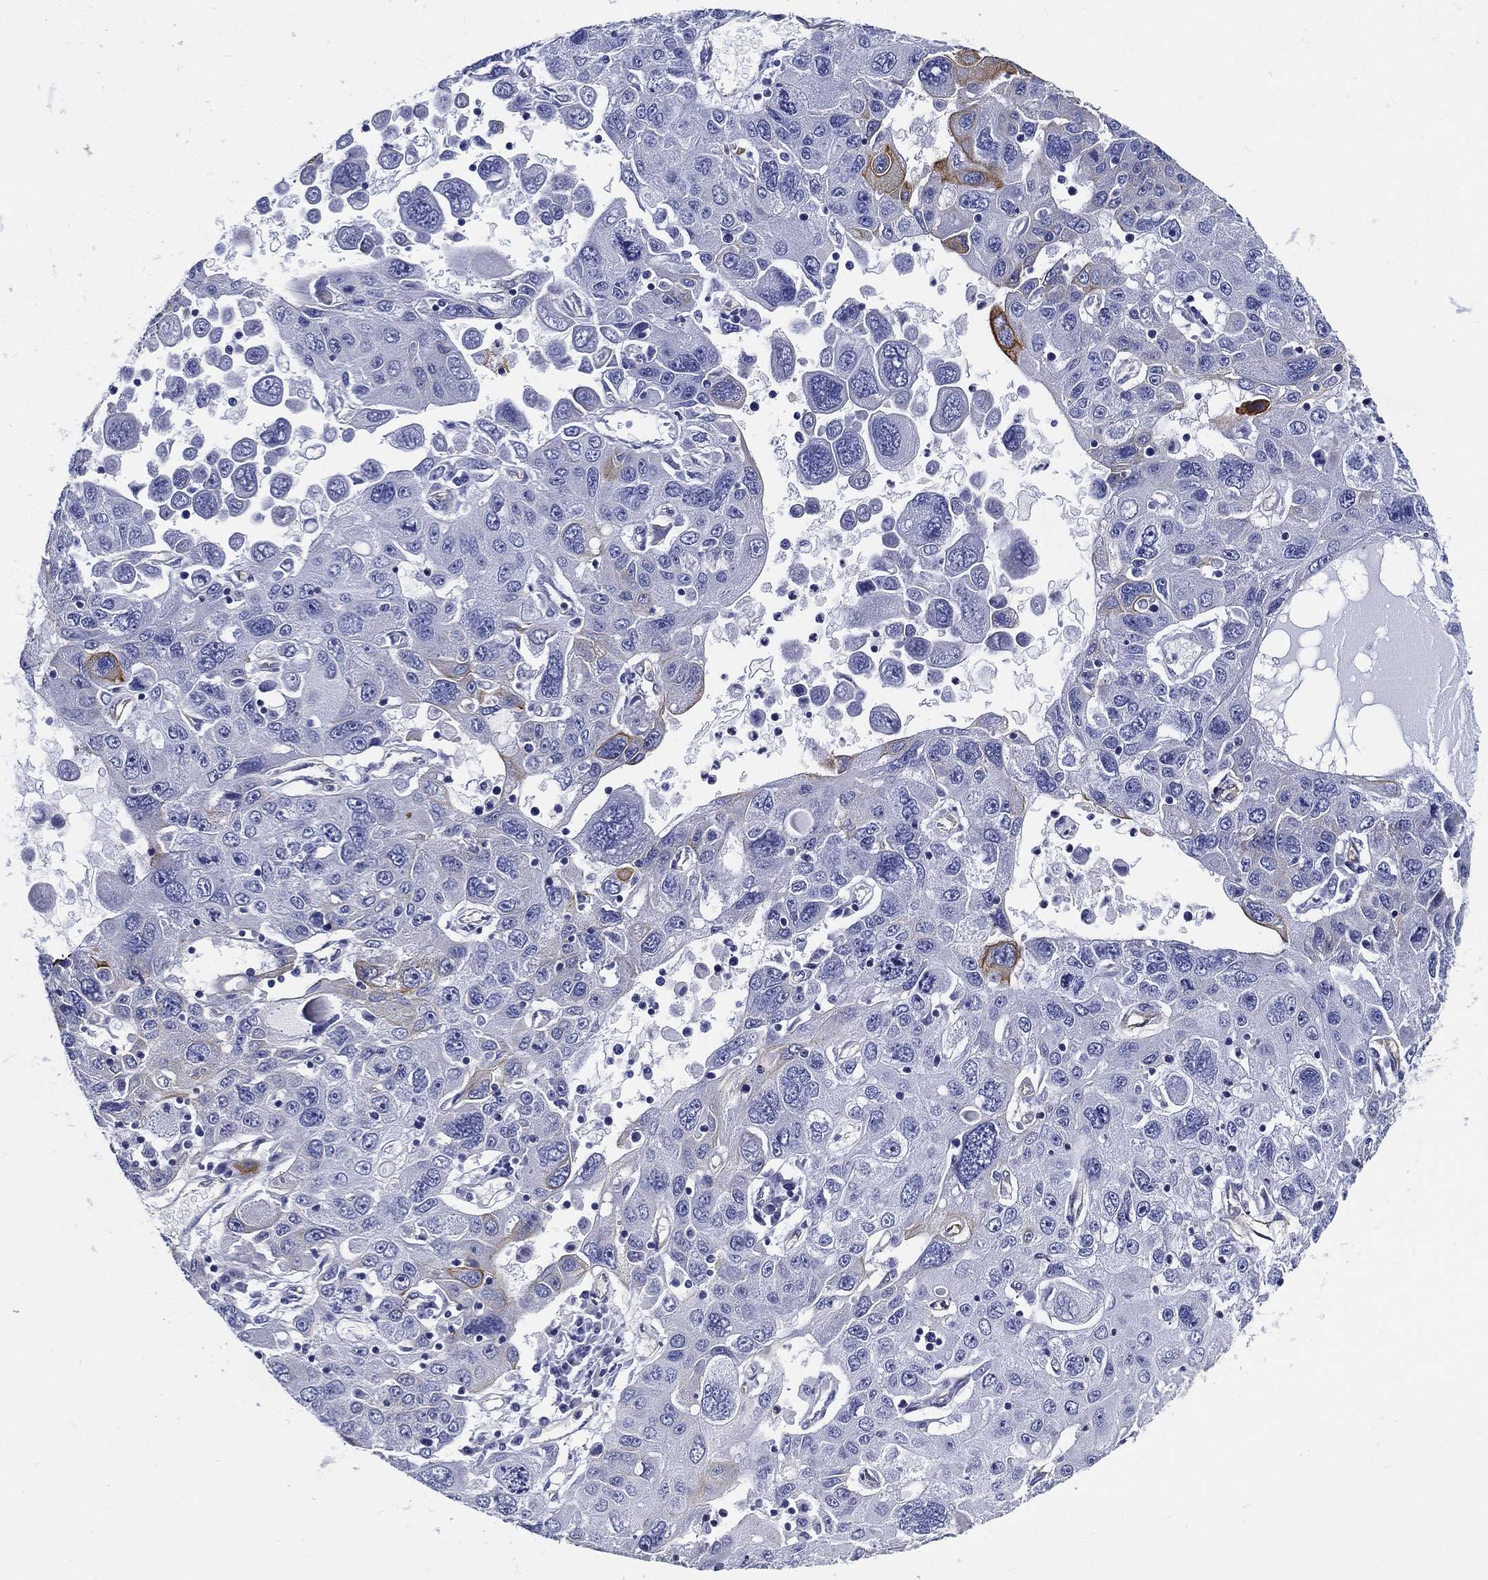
{"staining": {"intensity": "moderate", "quantity": "<25%", "location": "cytoplasmic/membranous"}, "tissue": "stomach cancer", "cell_type": "Tumor cells", "image_type": "cancer", "snomed": [{"axis": "morphology", "description": "Adenocarcinoma, NOS"}, {"axis": "topography", "description": "Stomach"}], "caption": "IHC (DAB (3,3'-diaminobenzidine)) staining of stomach cancer reveals moderate cytoplasmic/membranous protein expression in about <25% of tumor cells. (DAB (3,3'-diaminobenzidine) IHC with brightfield microscopy, high magnification).", "gene": "NEDD9", "patient": {"sex": "male", "age": 56}}